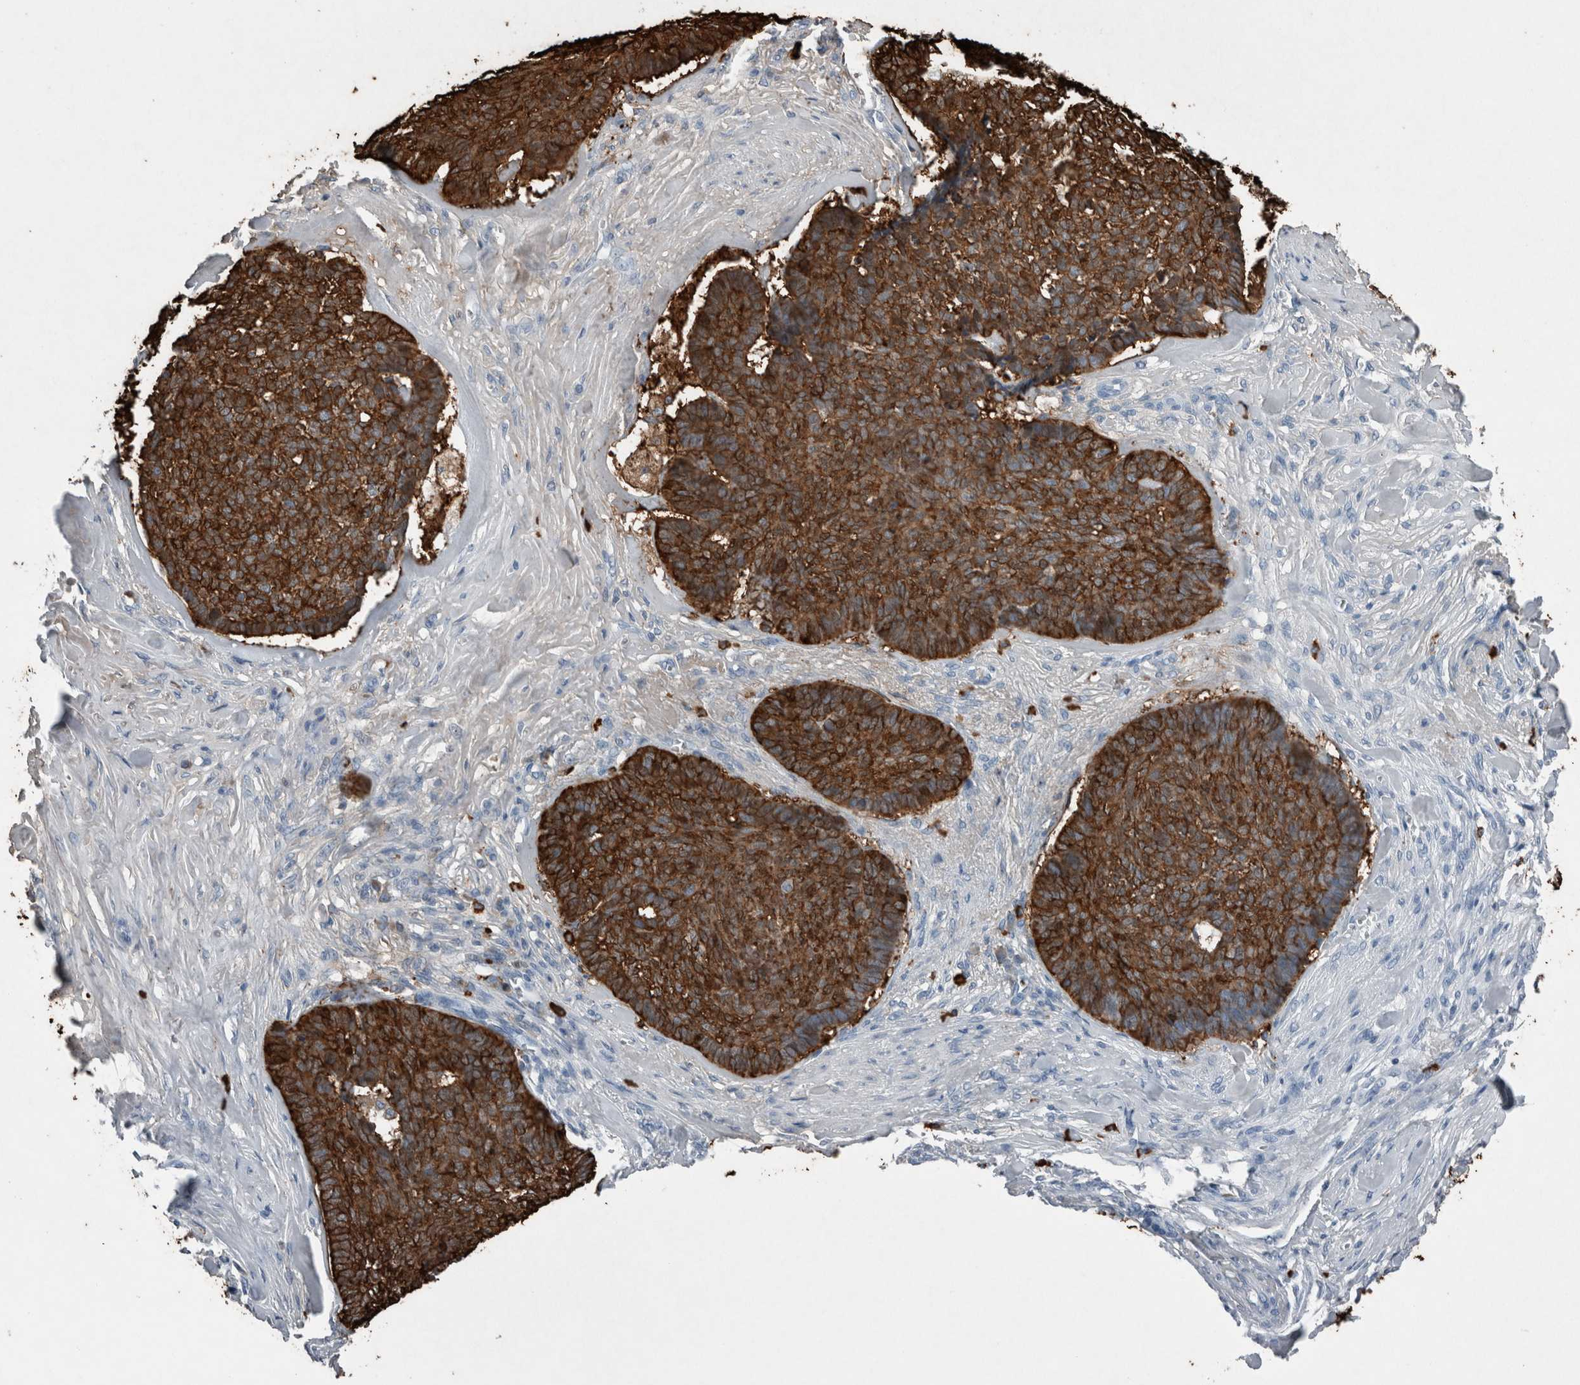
{"staining": {"intensity": "strong", "quantity": ">75%", "location": "cytoplasmic/membranous"}, "tissue": "skin cancer", "cell_type": "Tumor cells", "image_type": "cancer", "snomed": [{"axis": "morphology", "description": "Basal cell carcinoma"}, {"axis": "topography", "description": "Skin"}], "caption": "Protein expression analysis of skin cancer (basal cell carcinoma) demonstrates strong cytoplasmic/membranous positivity in about >75% of tumor cells.", "gene": "CRNN", "patient": {"sex": "male", "age": 84}}